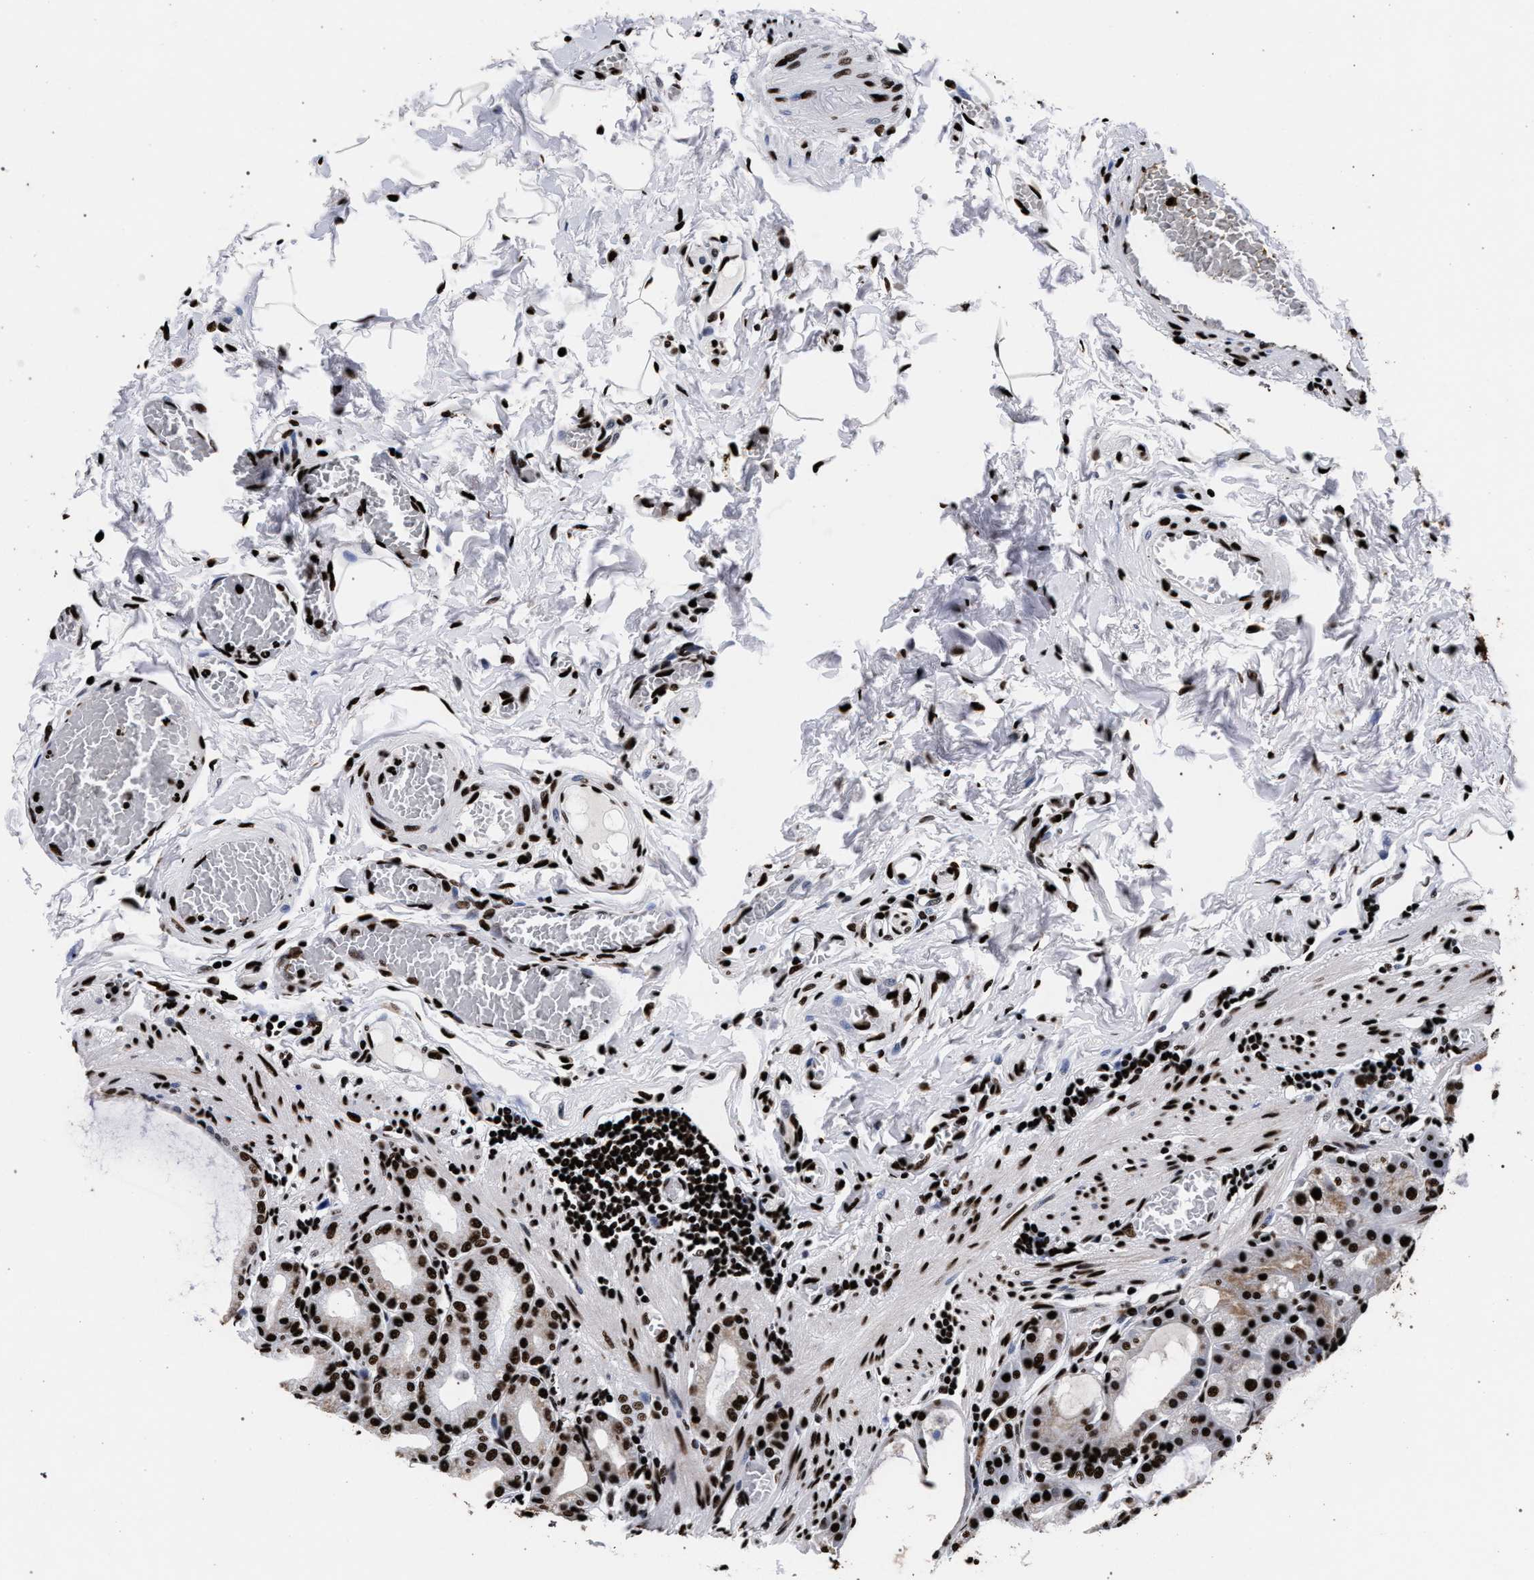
{"staining": {"intensity": "strong", "quantity": ">75%", "location": "nuclear"}, "tissue": "stomach", "cell_type": "Glandular cells", "image_type": "normal", "snomed": [{"axis": "morphology", "description": "Normal tissue, NOS"}, {"axis": "topography", "description": "Stomach, lower"}], "caption": "Glandular cells display high levels of strong nuclear positivity in about >75% of cells in normal human stomach. Nuclei are stained in blue.", "gene": "HNRNPA1", "patient": {"sex": "male", "age": 71}}